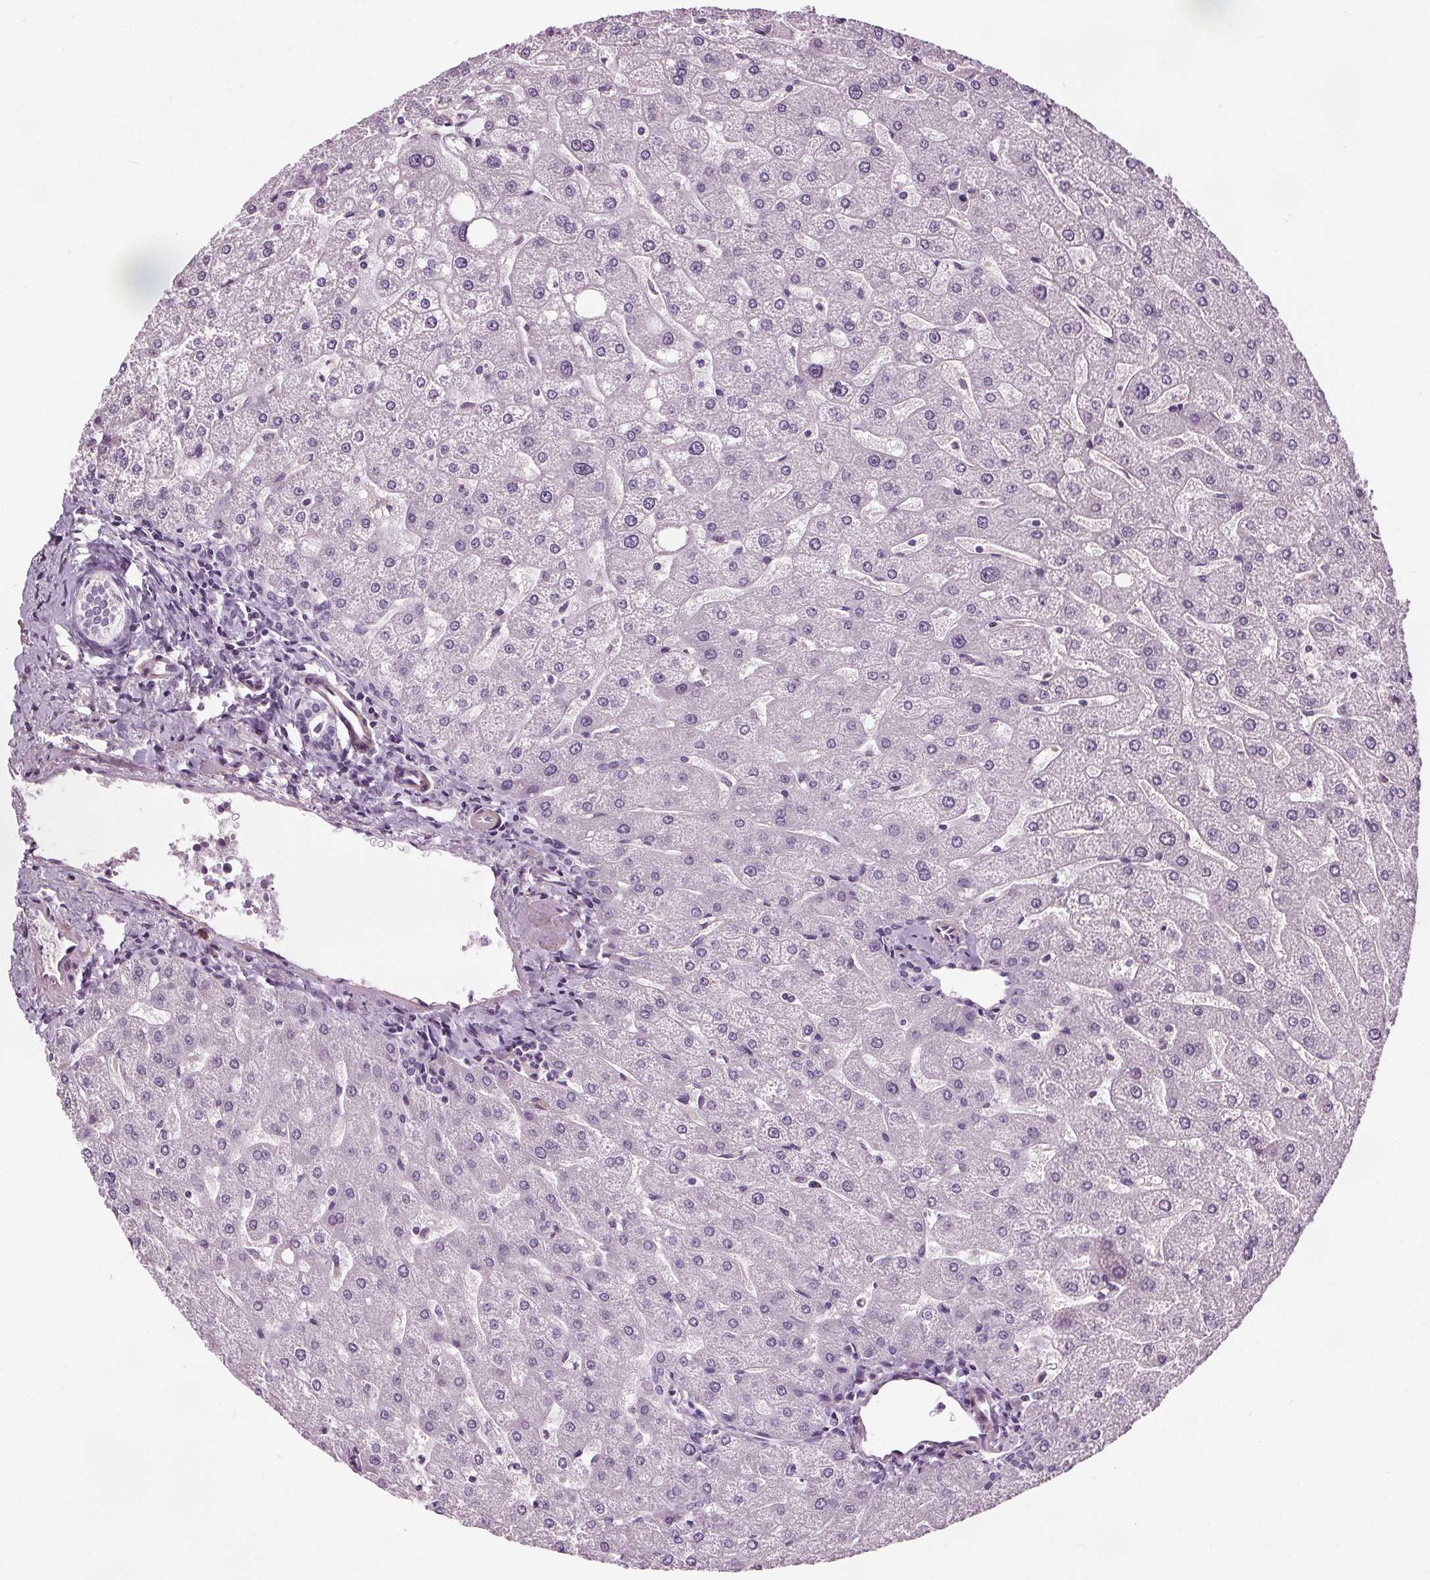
{"staining": {"intensity": "negative", "quantity": "none", "location": "none"}, "tissue": "liver", "cell_type": "Cholangiocytes", "image_type": "normal", "snomed": [{"axis": "morphology", "description": "Normal tissue, NOS"}, {"axis": "topography", "description": "Liver"}], "caption": "Photomicrograph shows no significant protein staining in cholangiocytes of normal liver. The staining is performed using DAB (3,3'-diaminobenzidine) brown chromogen with nuclei counter-stained in using hematoxylin.", "gene": "RASA1", "patient": {"sex": "male", "age": 67}}